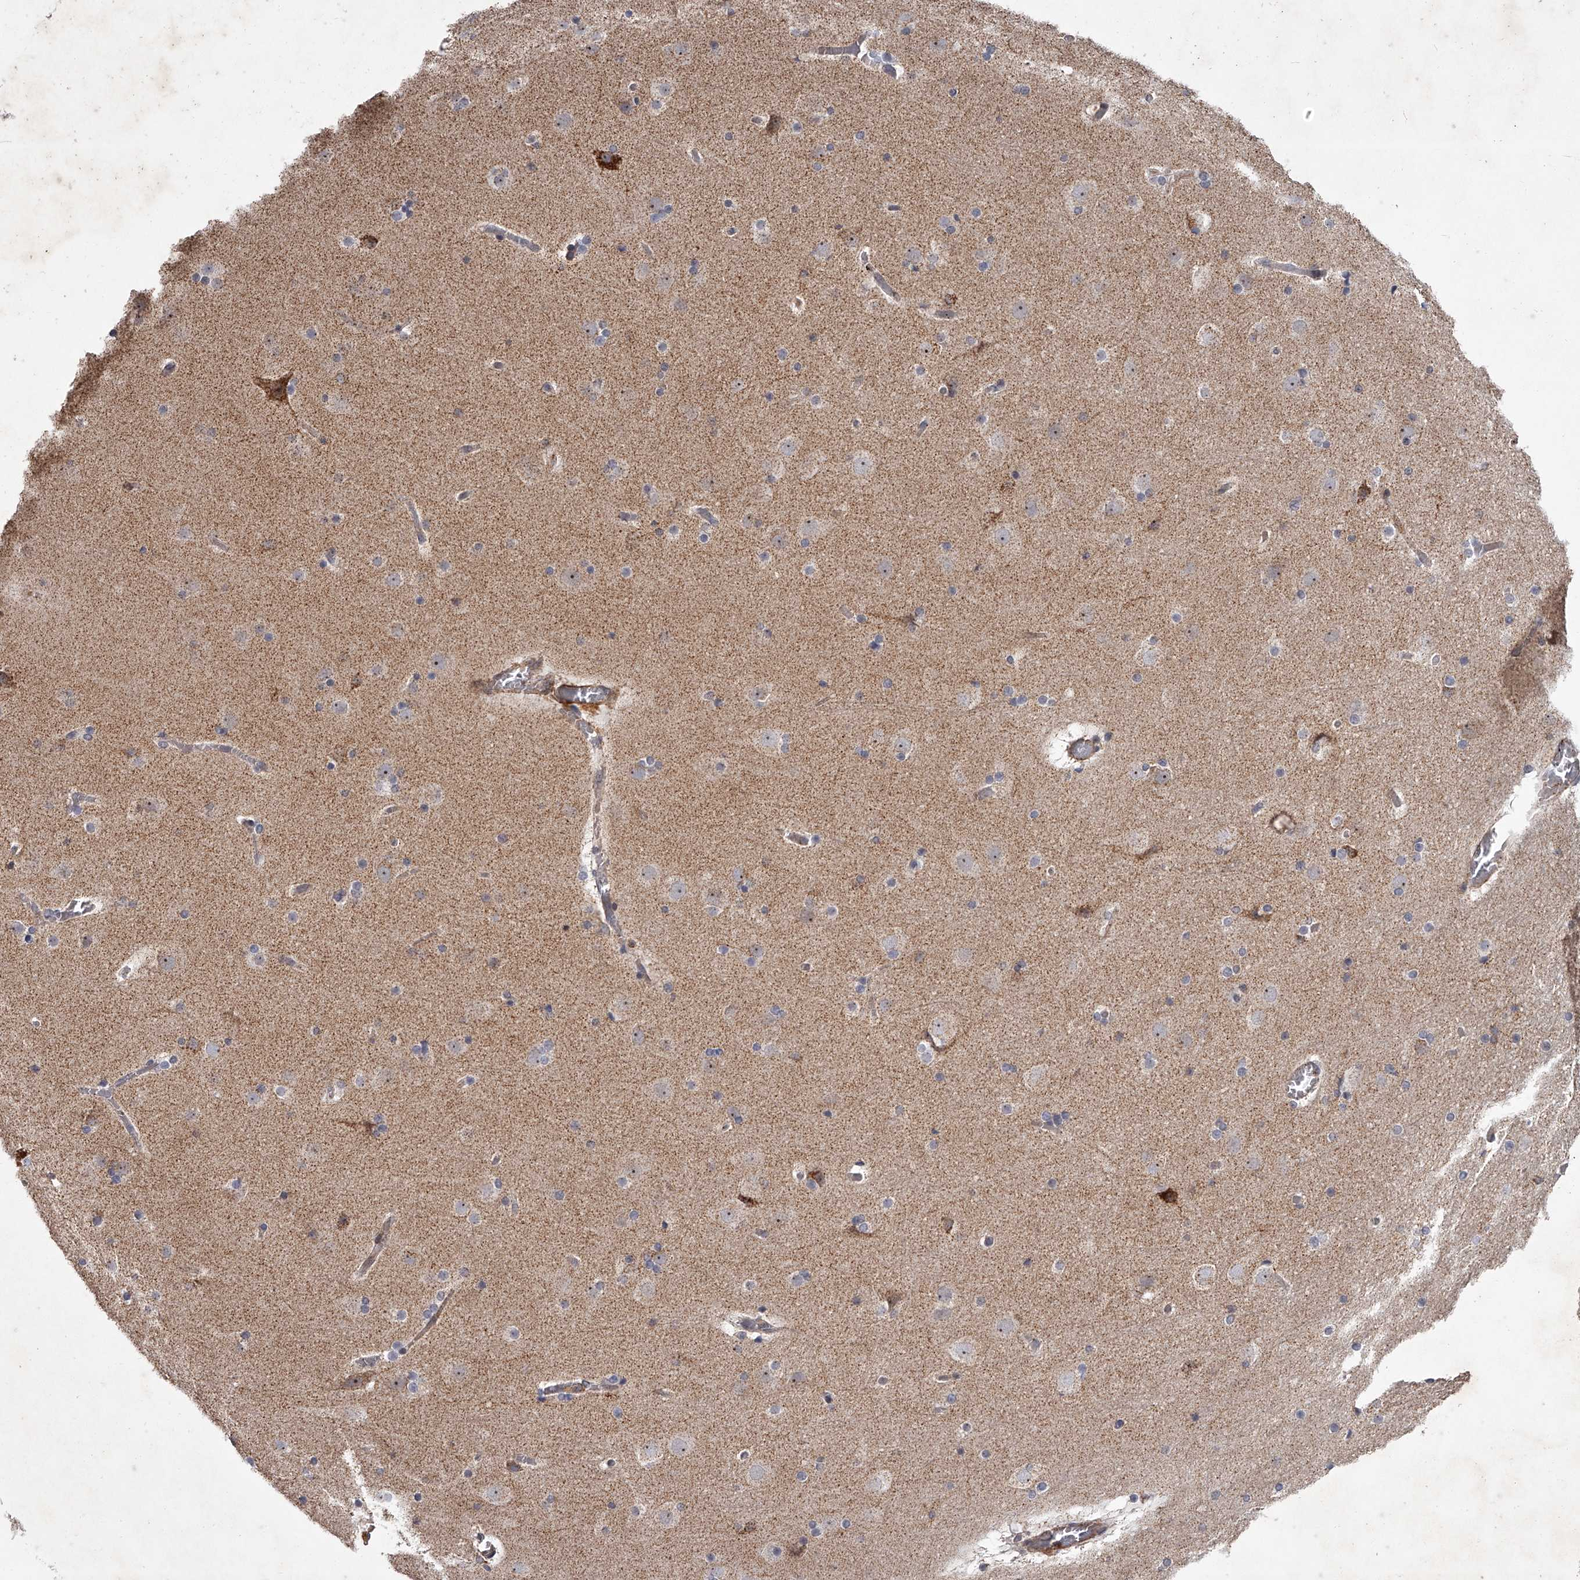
{"staining": {"intensity": "moderate", "quantity": ">75%", "location": "cytoplasmic/membranous"}, "tissue": "cerebral cortex", "cell_type": "Endothelial cells", "image_type": "normal", "snomed": [{"axis": "morphology", "description": "Normal tissue, NOS"}, {"axis": "topography", "description": "Cerebral cortex"}], "caption": "The image demonstrates immunohistochemical staining of normal cerebral cortex. There is moderate cytoplasmic/membranous positivity is appreciated in about >75% of endothelial cells.", "gene": "RRP36", "patient": {"sex": "male", "age": 57}}